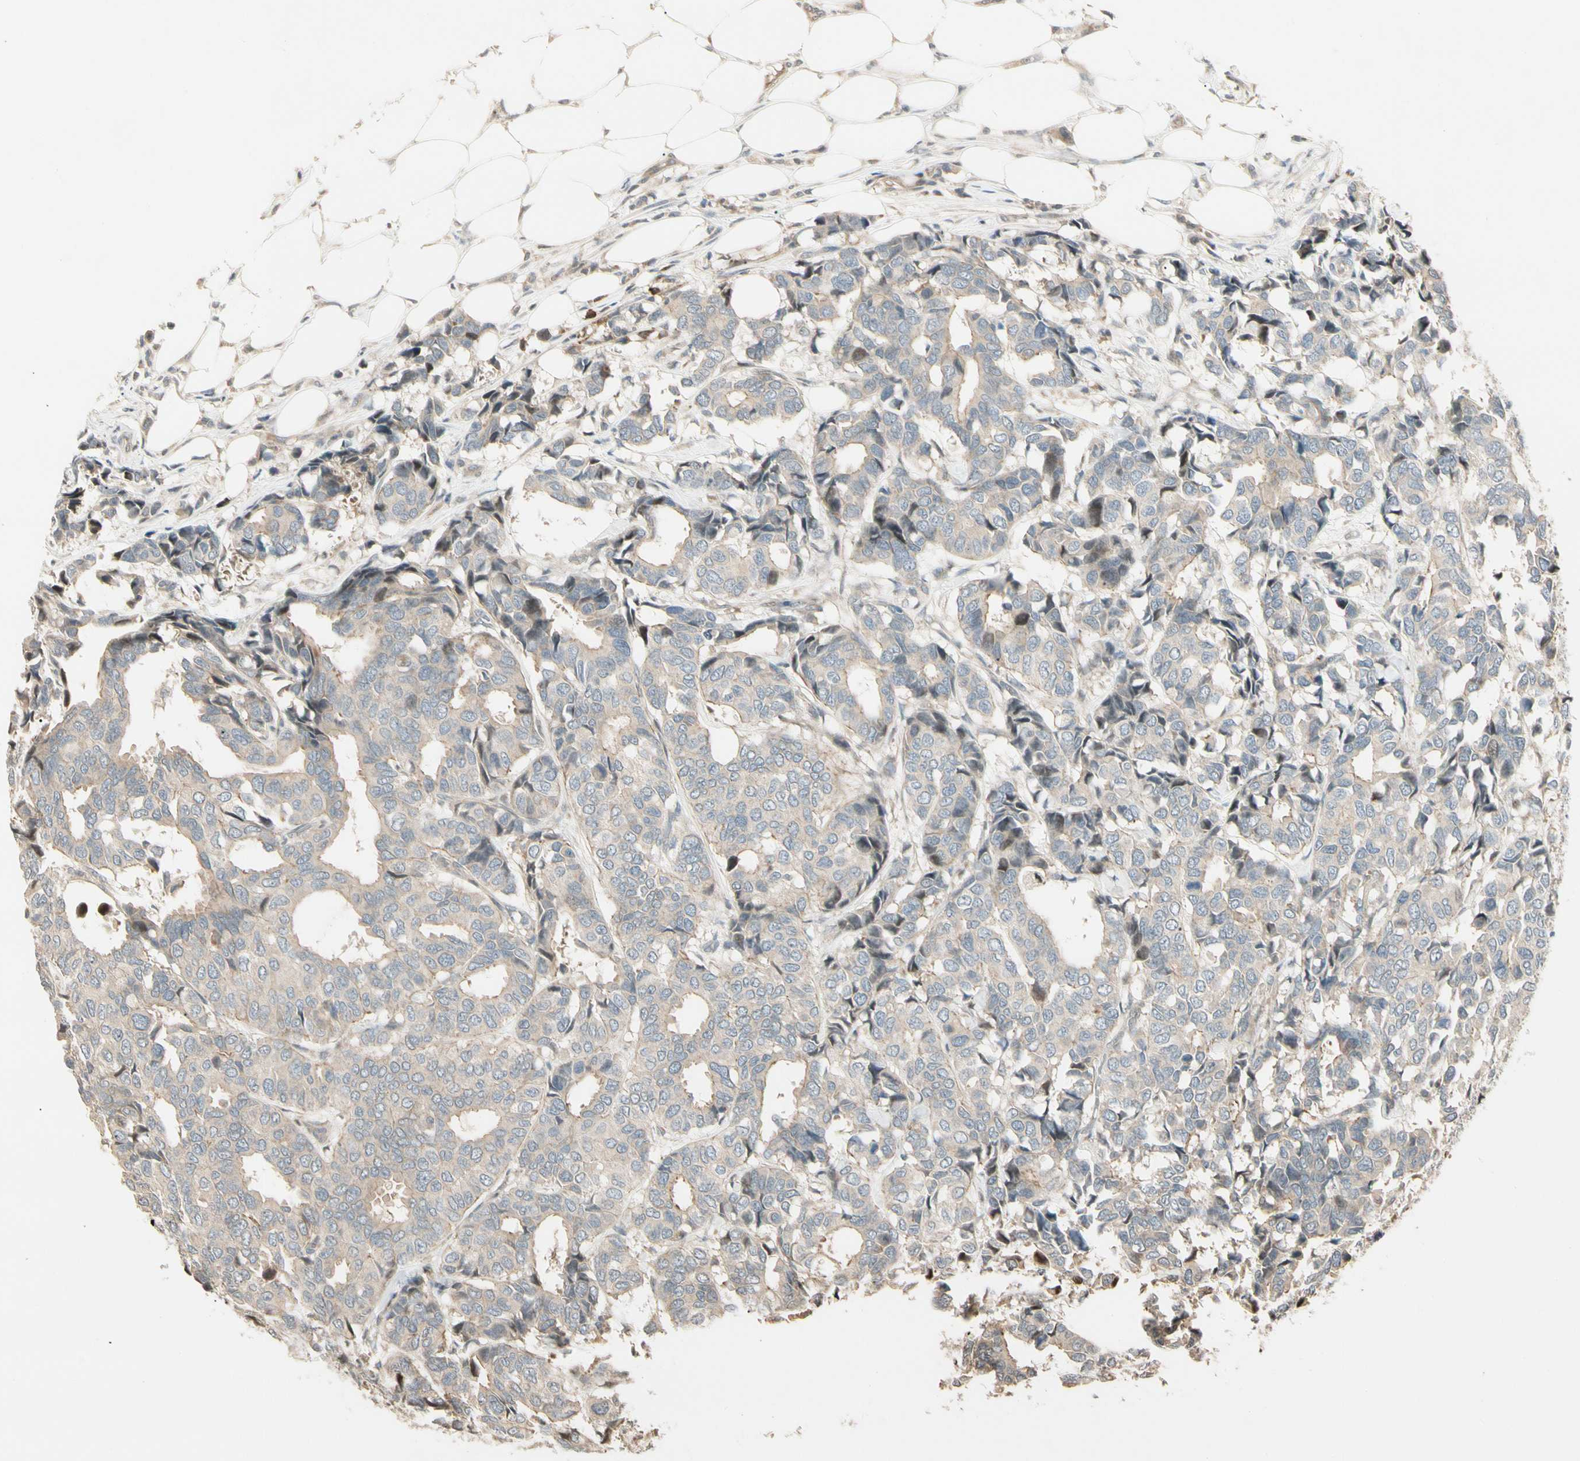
{"staining": {"intensity": "weak", "quantity": "<25%", "location": "cytoplasmic/membranous"}, "tissue": "breast cancer", "cell_type": "Tumor cells", "image_type": "cancer", "snomed": [{"axis": "morphology", "description": "Duct carcinoma"}, {"axis": "topography", "description": "Breast"}], "caption": "The micrograph reveals no significant staining in tumor cells of breast cancer (infiltrating ductal carcinoma). Brightfield microscopy of immunohistochemistry (IHC) stained with DAB (brown) and hematoxylin (blue), captured at high magnification.", "gene": "P3H2", "patient": {"sex": "female", "age": 87}}